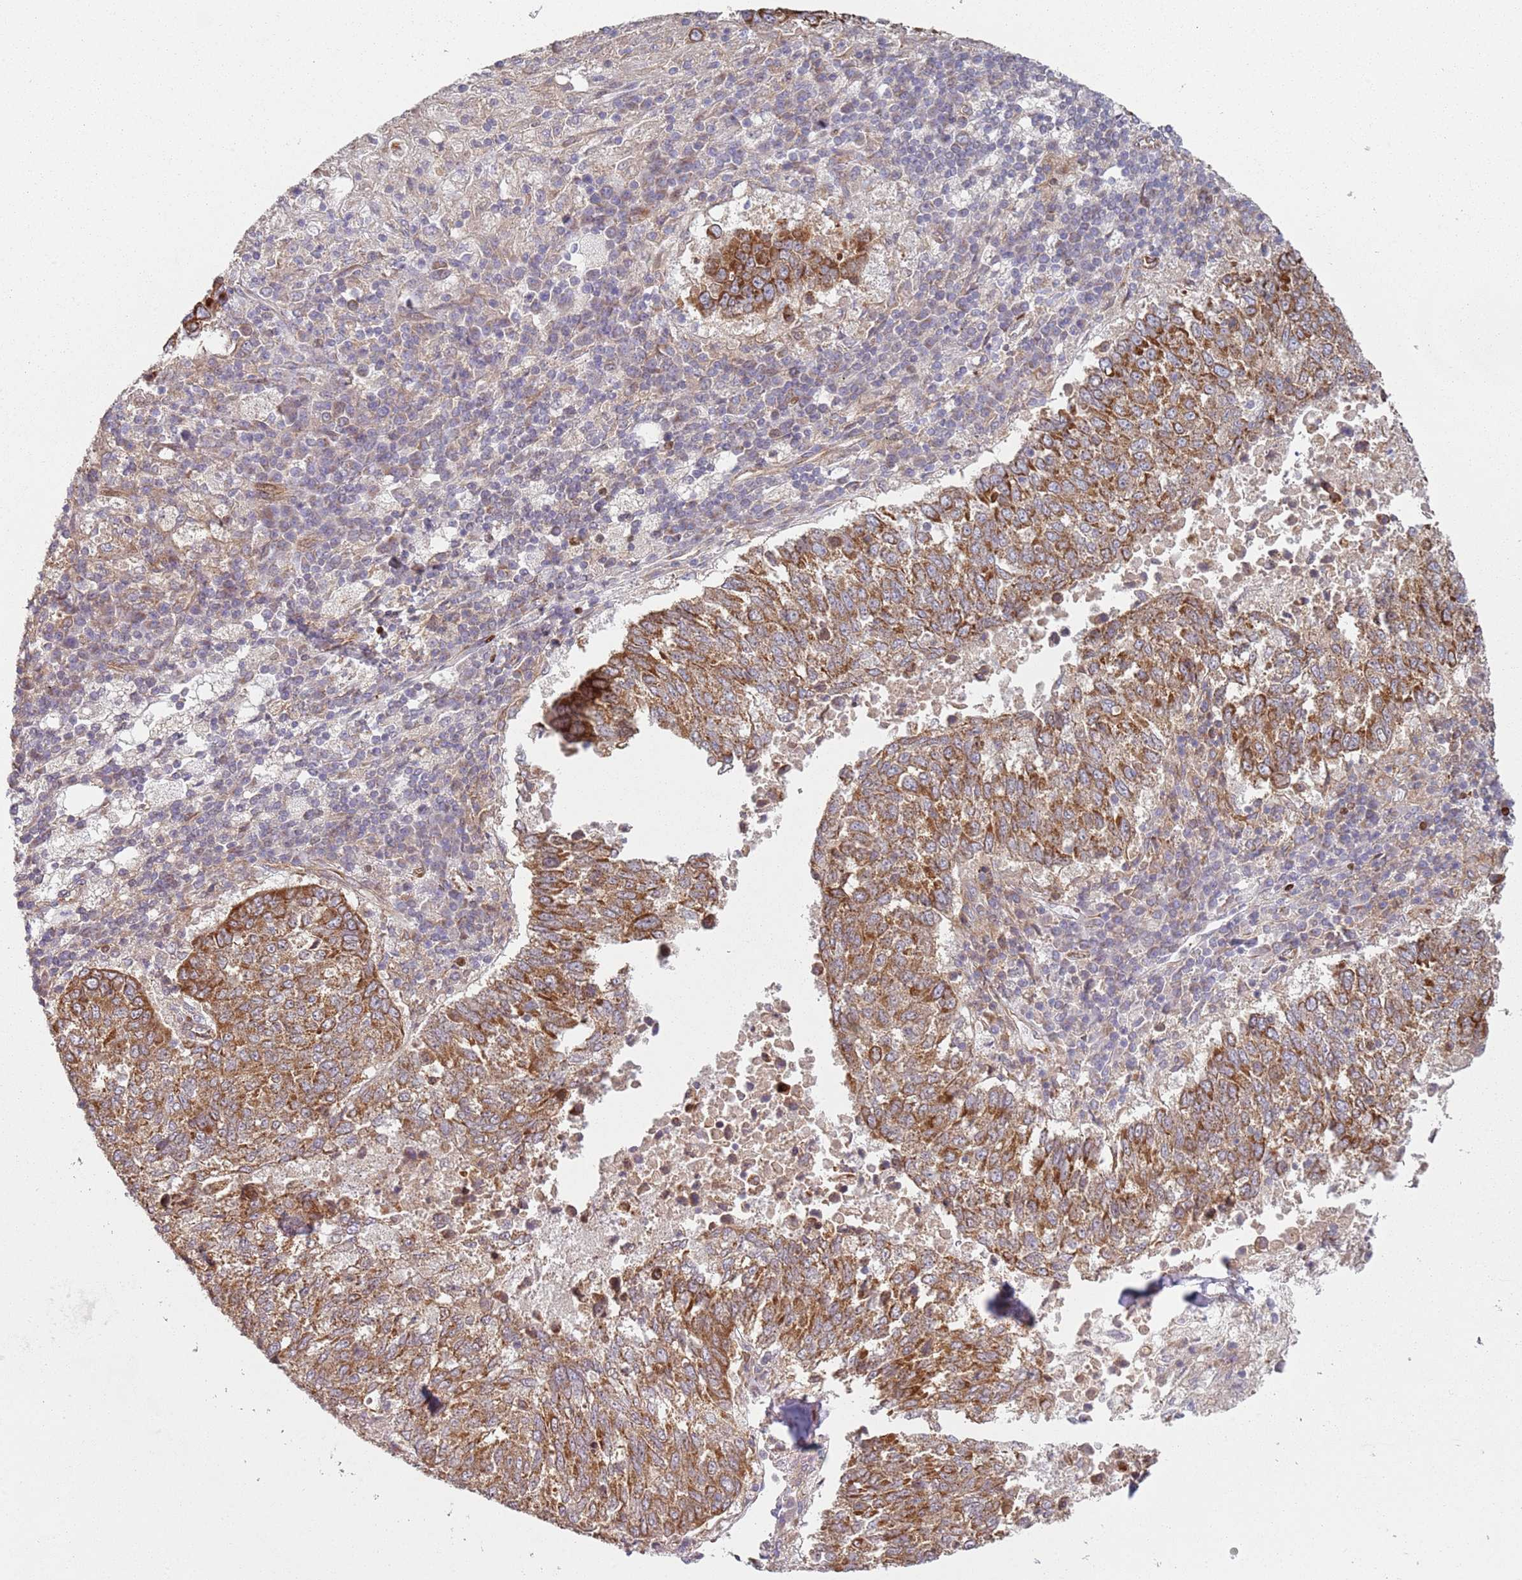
{"staining": {"intensity": "strong", "quantity": ">75%", "location": "cytoplasmic/membranous"}, "tissue": "lung cancer", "cell_type": "Tumor cells", "image_type": "cancer", "snomed": [{"axis": "morphology", "description": "Squamous cell carcinoma, NOS"}, {"axis": "topography", "description": "Lung"}], "caption": "A photomicrograph showing strong cytoplasmic/membranous positivity in about >75% of tumor cells in lung cancer (squamous cell carcinoma), as visualized by brown immunohistochemical staining.", "gene": "HNRNPLL", "patient": {"sex": "male", "age": 73}}